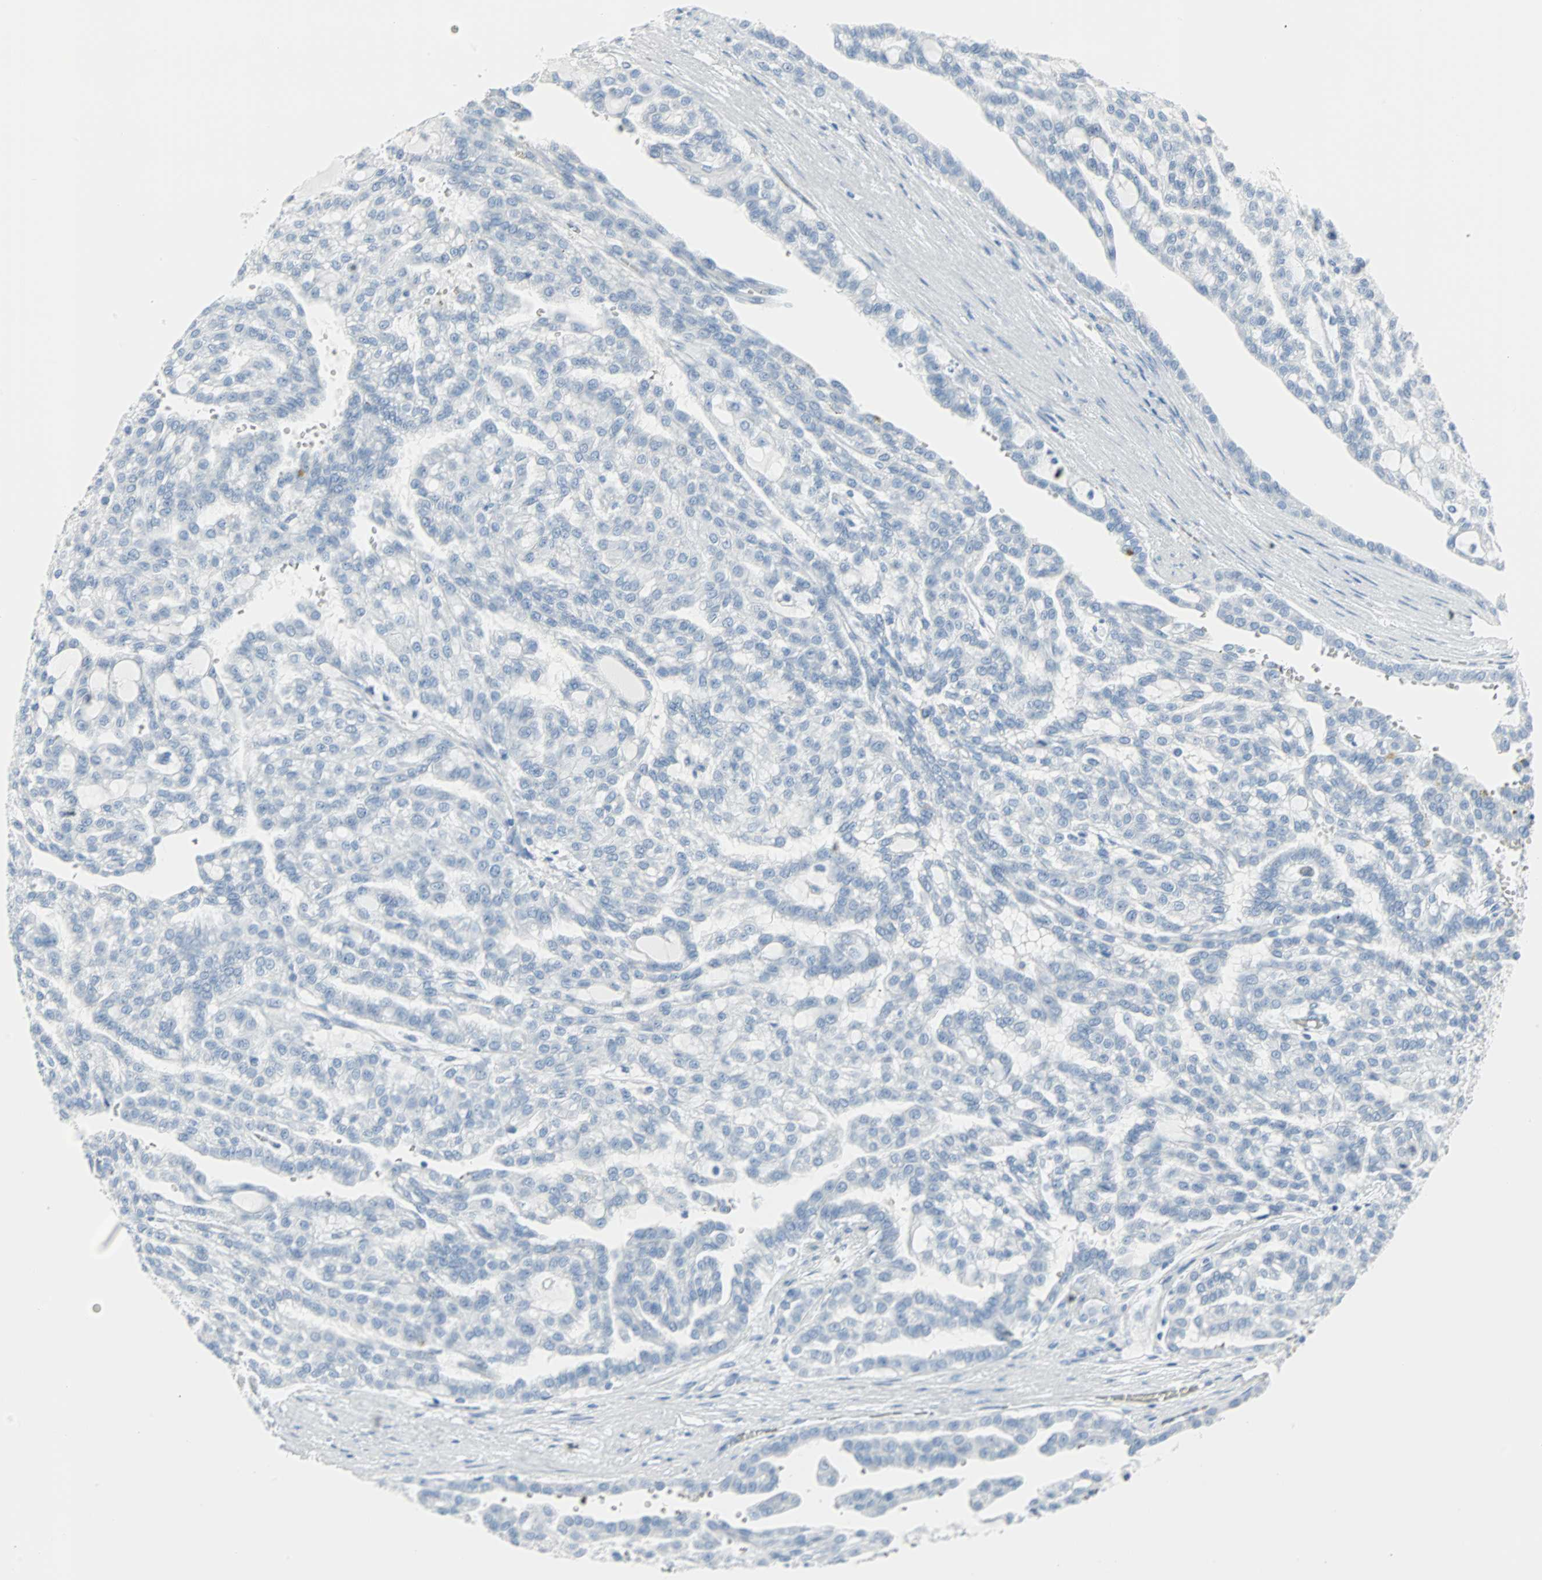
{"staining": {"intensity": "negative", "quantity": "none", "location": "none"}, "tissue": "renal cancer", "cell_type": "Tumor cells", "image_type": "cancer", "snomed": [{"axis": "morphology", "description": "Adenocarcinoma, NOS"}, {"axis": "topography", "description": "Kidney"}], "caption": "Tumor cells are negative for brown protein staining in renal cancer (adenocarcinoma).", "gene": "STX1A", "patient": {"sex": "male", "age": 63}}